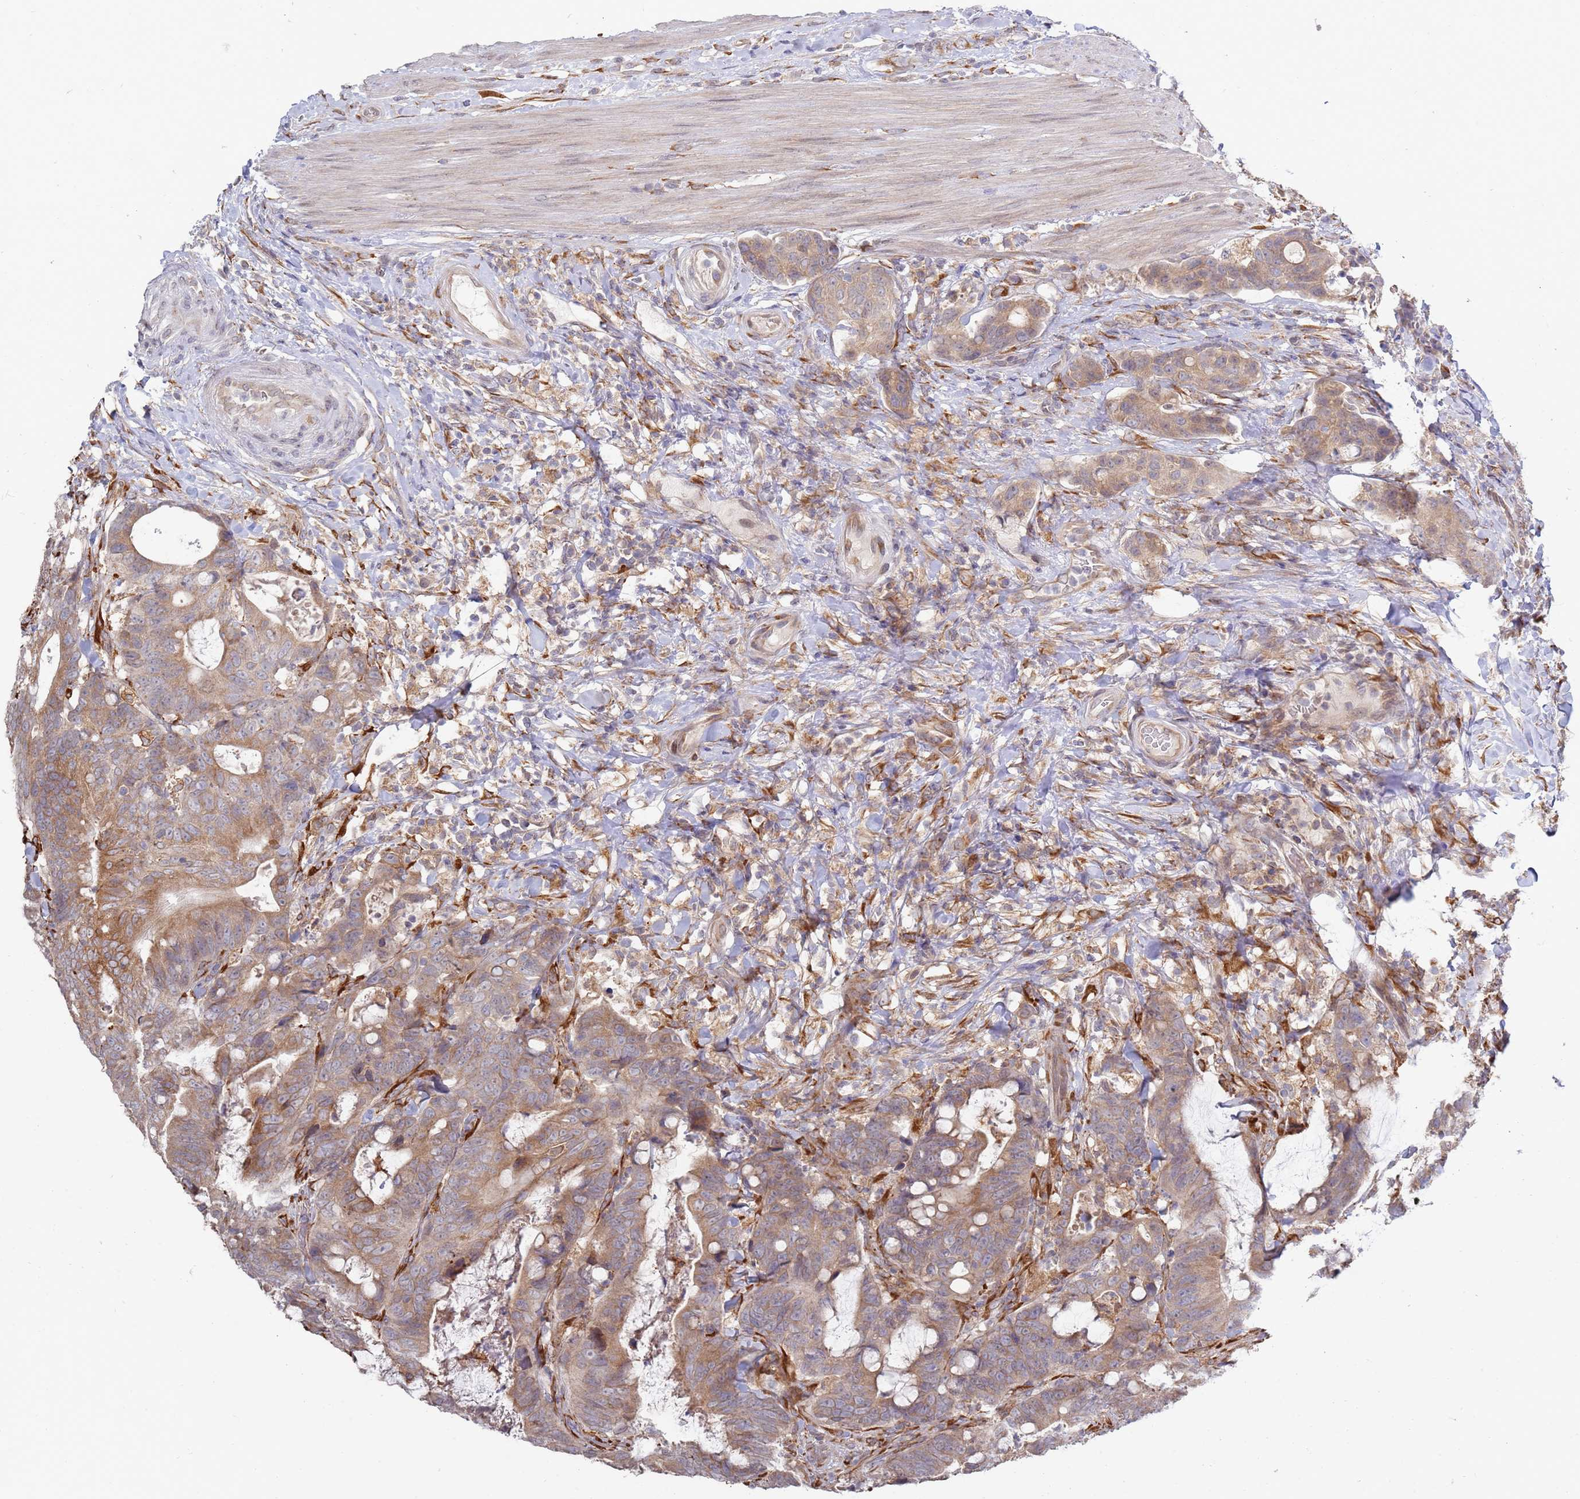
{"staining": {"intensity": "moderate", "quantity": ">75%", "location": "cytoplasmic/membranous"}, "tissue": "colorectal cancer", "cell_type": "Tumor cells", "image_type": "cancer", "snomed": [{"axis": "morphology", "description": "Adenocarcinoma, NOS"}, {"axis": "topography", "description": "Colon"}], "caption": "Approximately >75% of tumor cells in human adenocarcinoma (colorectal) exhibit moderate cytoplasmic/membranous protein staining as visualized by brown immunohistochemical staining.", "gene": "VRK2", "patient": {"sex": "female", "age": 82}}